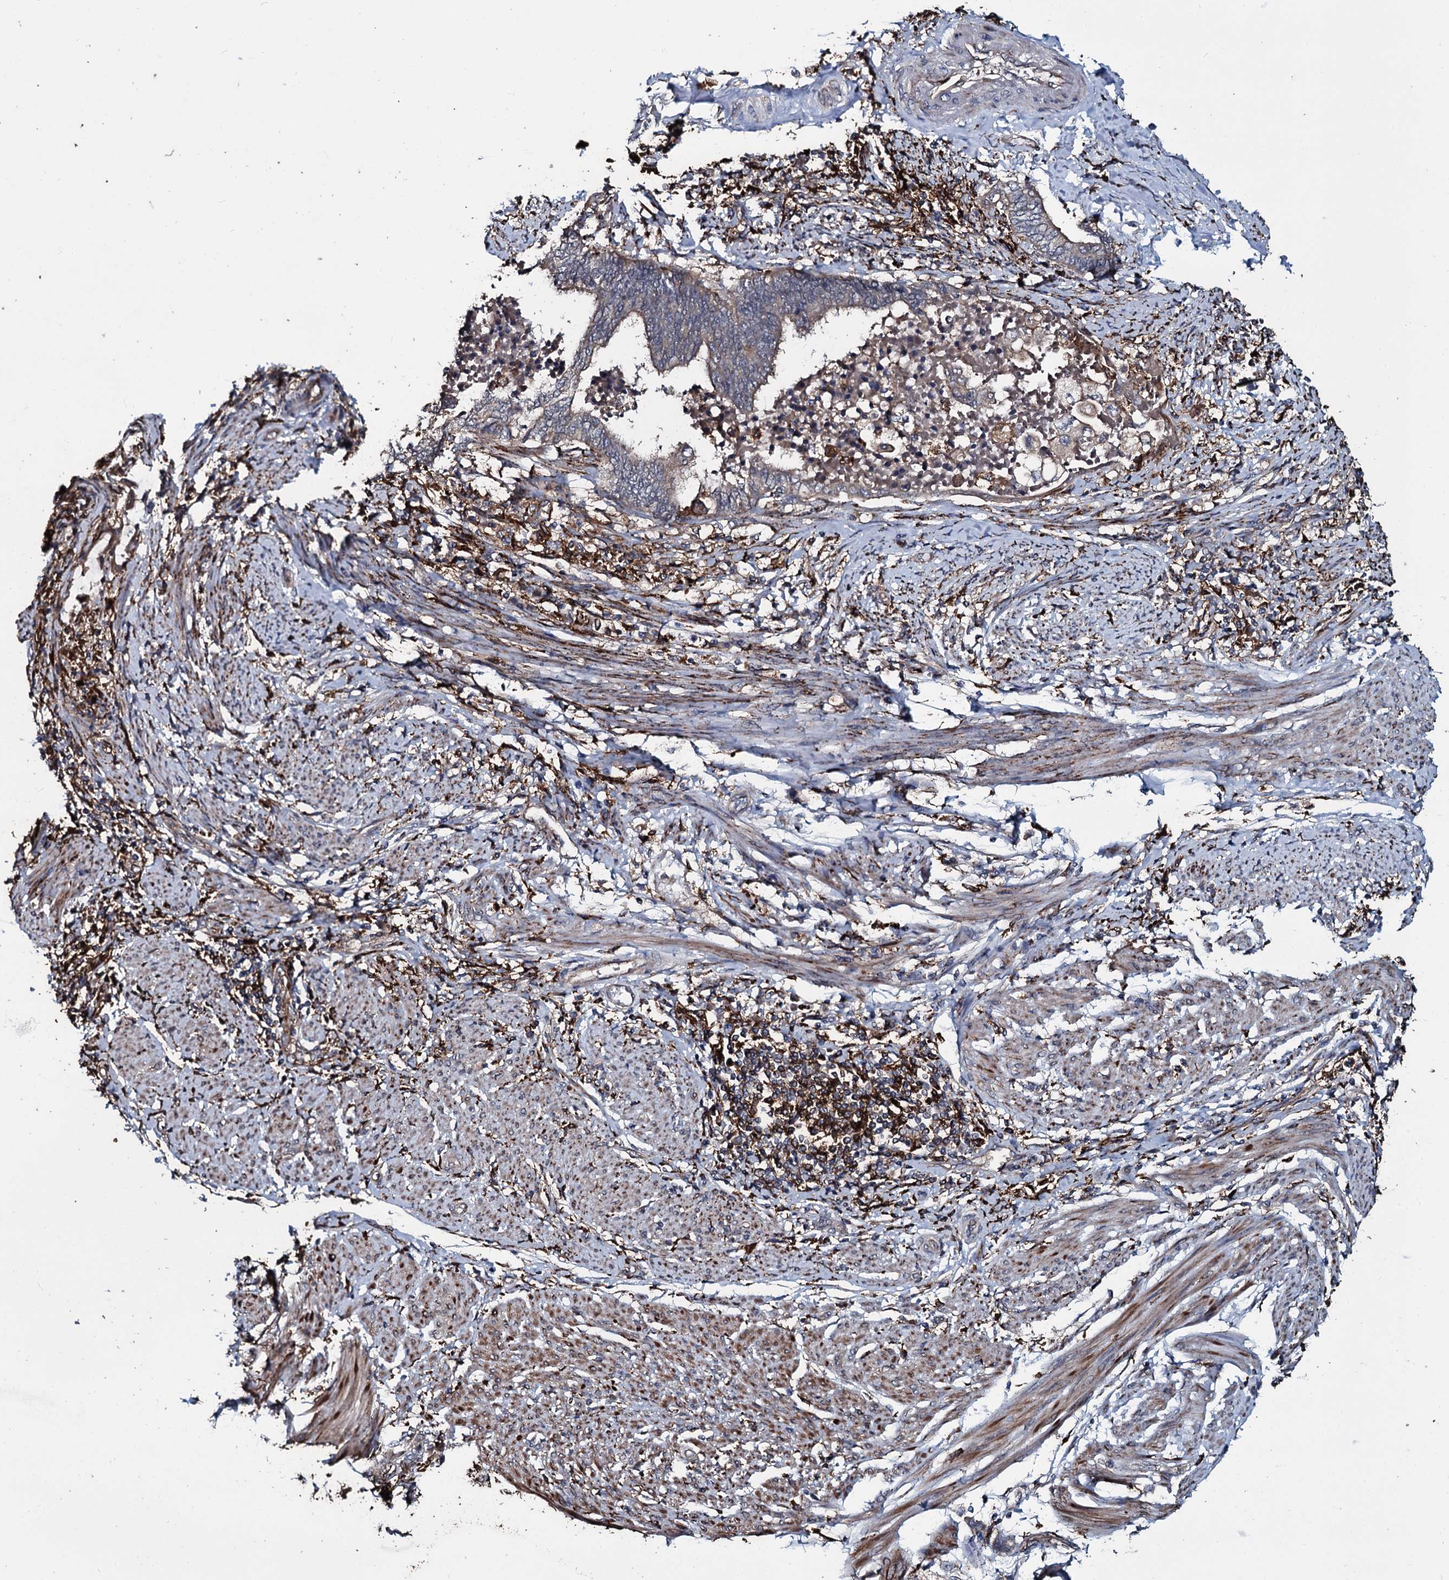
{"staining": {"intensity": "weak", "quantity": "<25%", "location": "cytoplasmic/membranous"}, "tissue": "endometrial cancer", "cell_type": "Tumor cells", "image_type": "cancer", "snomed": [{"axis": "morphology", "description": "Adenocarcinoma, NOS"}, {"axis": "topography", "description": "Uterus"}, {"axis": "topography", "description": "Endometrium"}], "caption": "High power microscopy histopathology image of an IHC micrograph of endometrial adenocarcinoma, revealing no significant staining in tumor cells.", "gene": "TPGS2", "patient": {"sex": "female", "age": 70}}